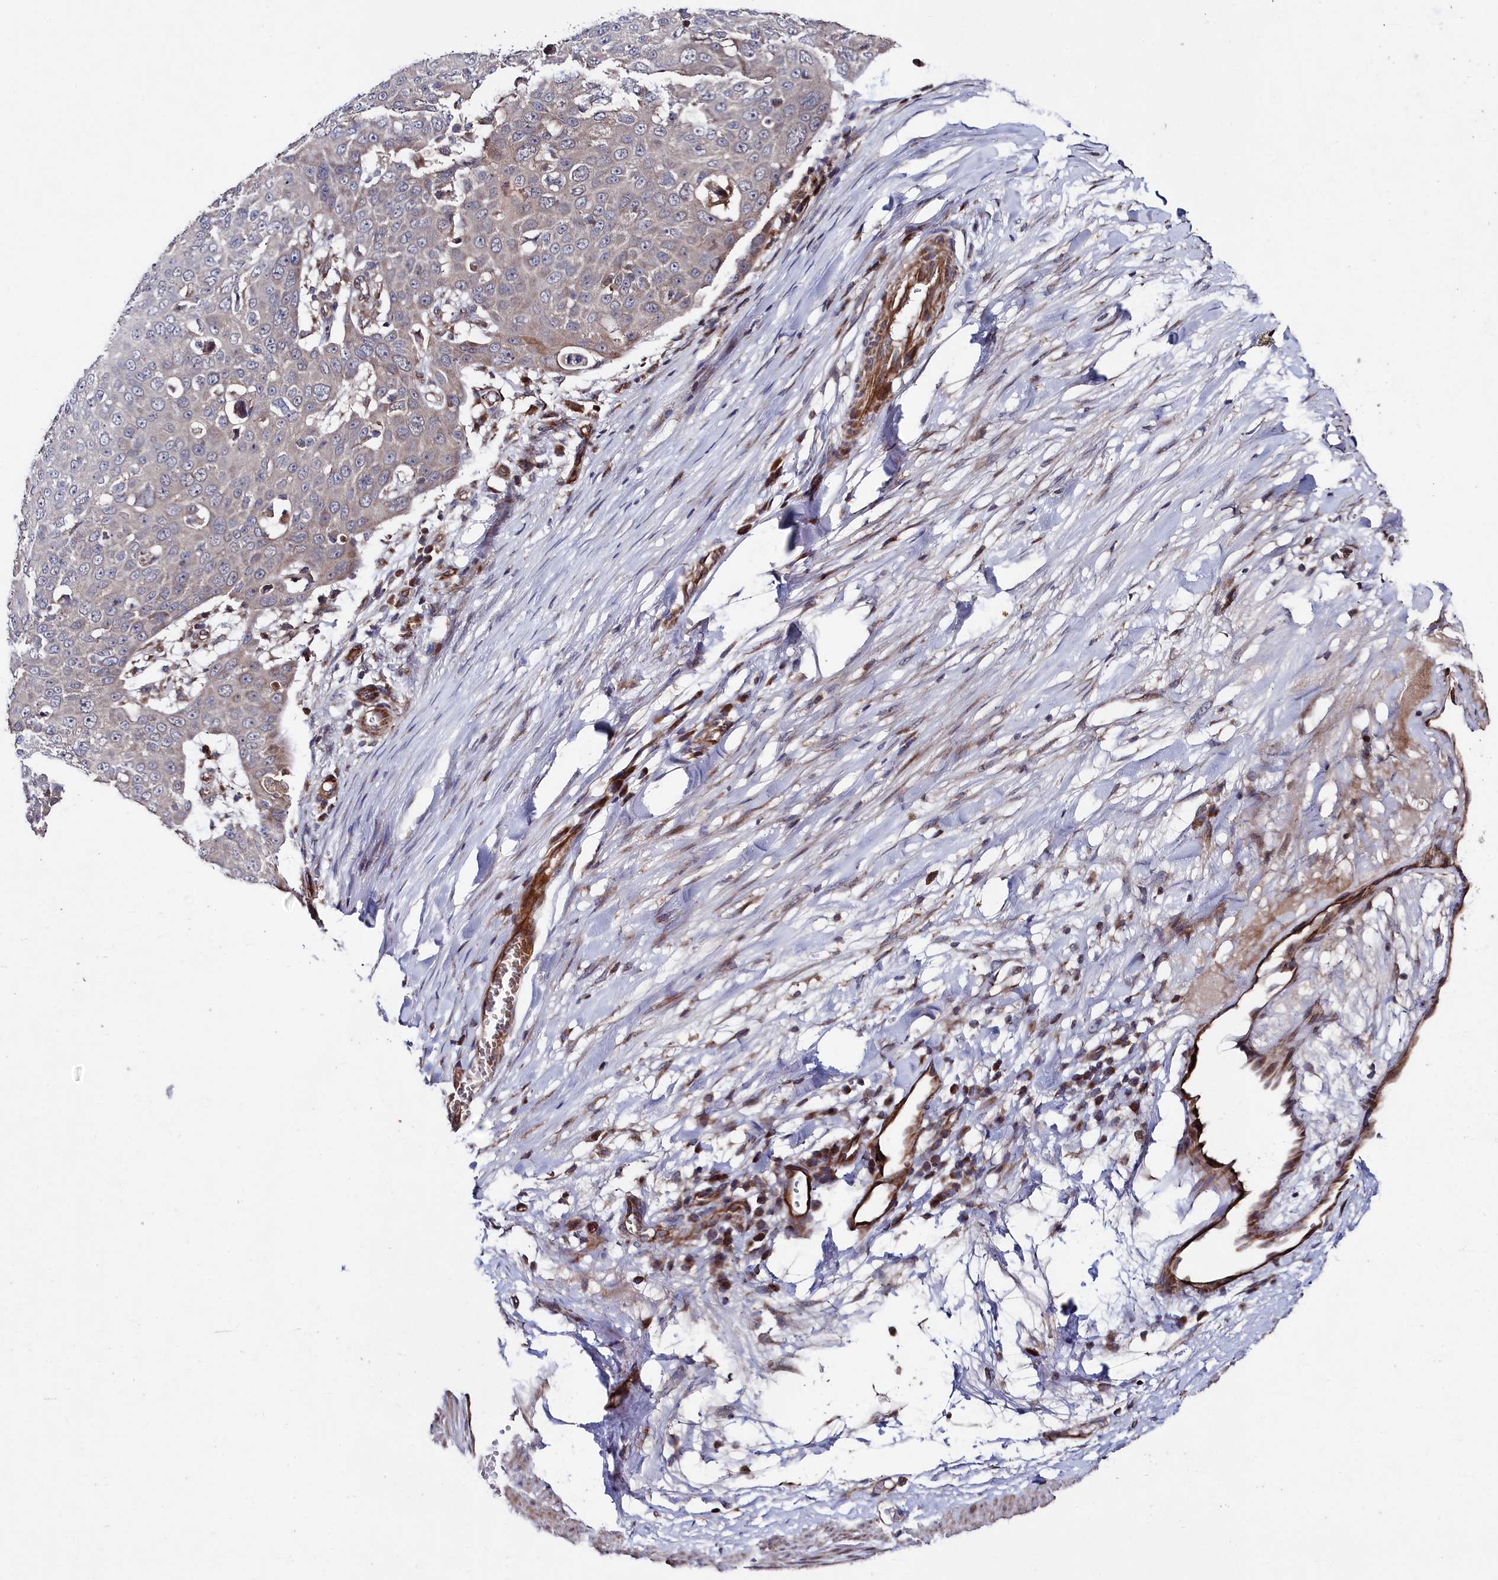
{"staining": {"intensity": "negative", "quantity": "none", "location": "none"}, "tissue": "skin cancer", "cell_type": "Tumor cells", "image_type": "cancer", "snomed": [{"axis": "morphology", "description": "Squamous cell carcinoma, NOS"}, {"axis": "topography", "description": "Skin"}], "caption": "A photomicrograph of human squamous cell carcinoma (skin) is negative for staining in tumor cells.", "gene": "SUPV3L1", "patient": {"sex": "male", "age": 71}}